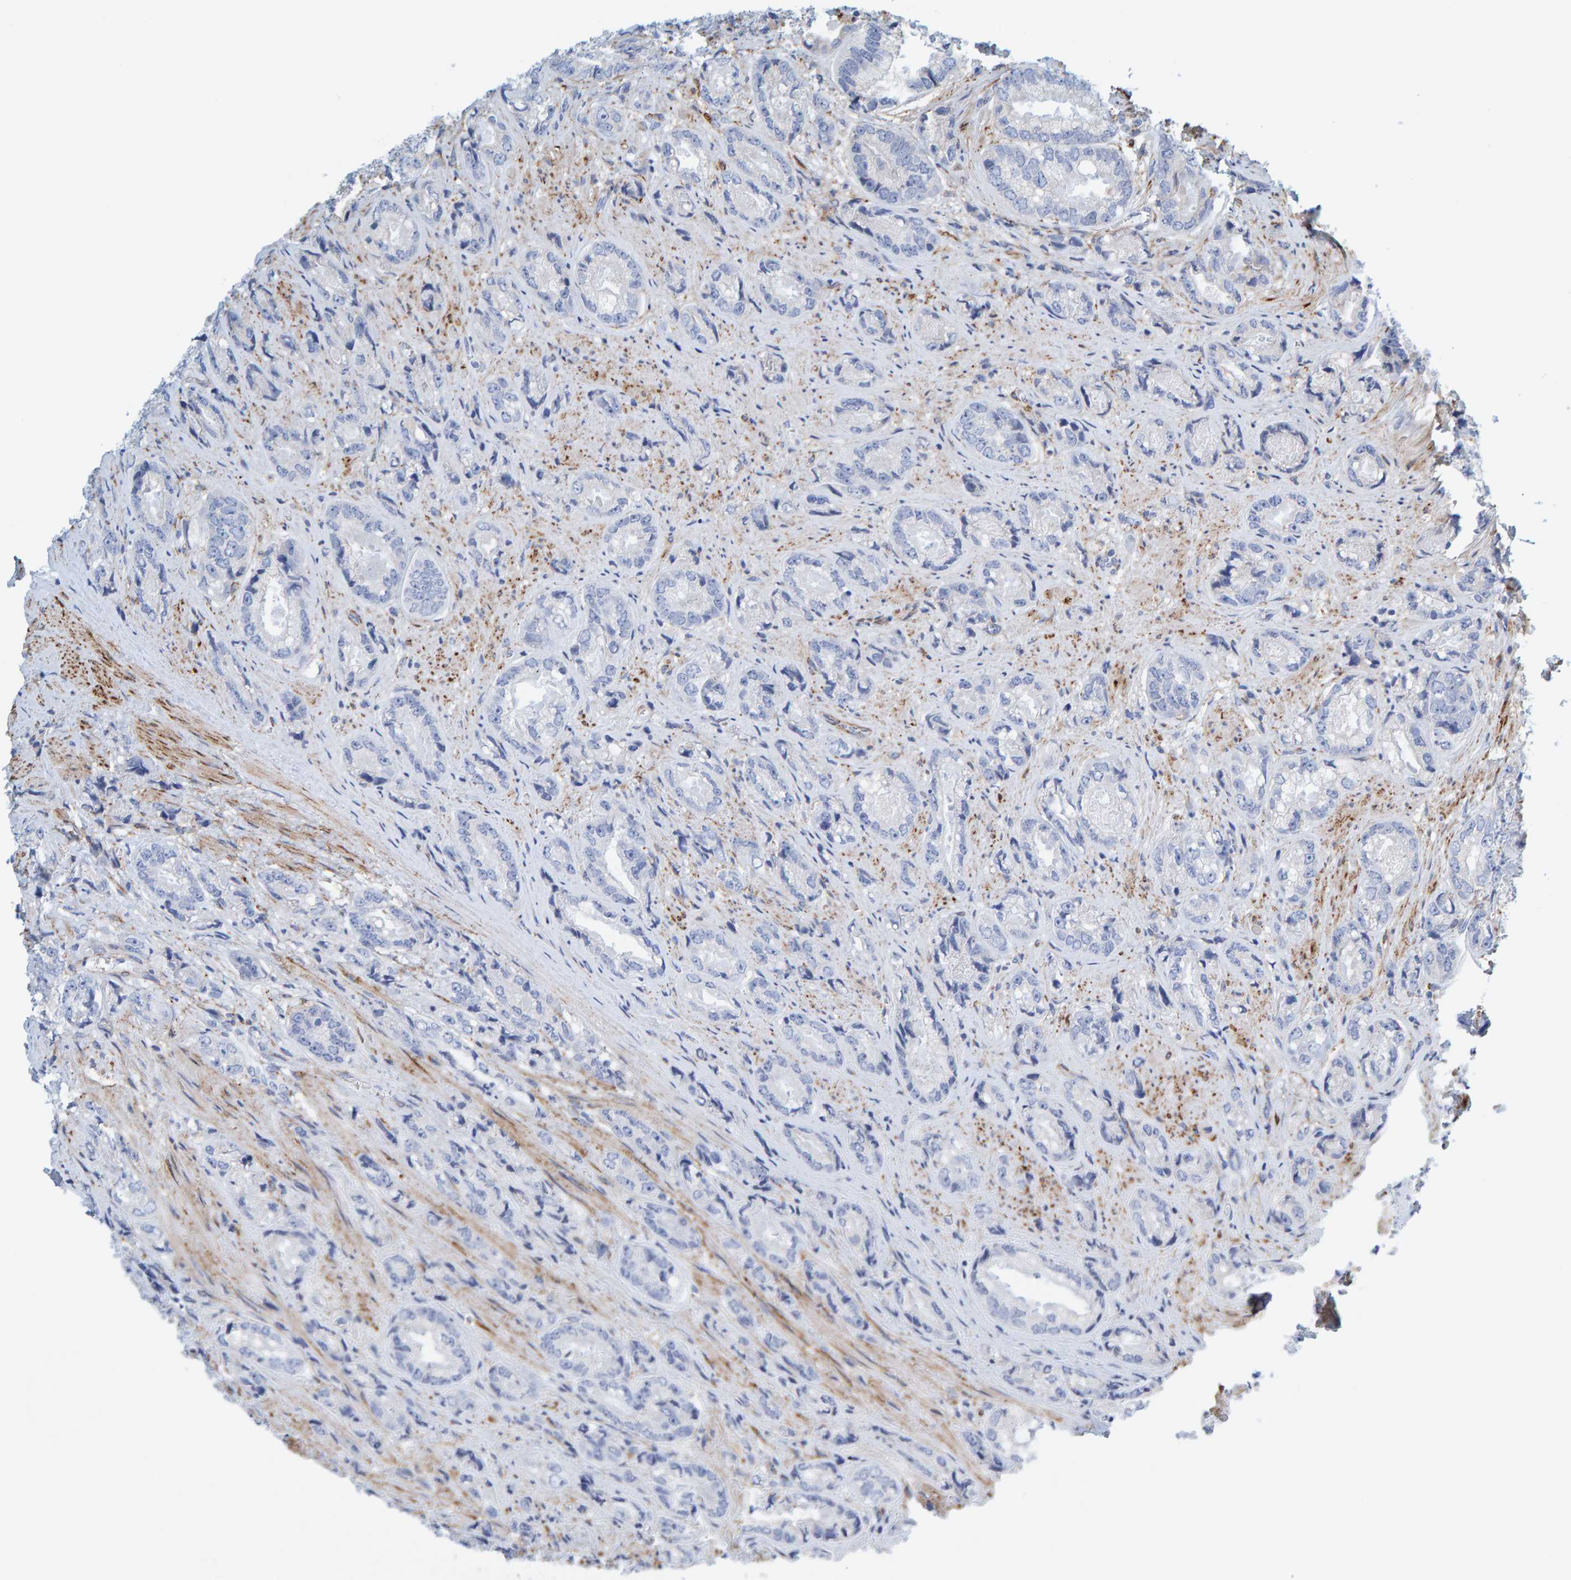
{"staining": {"intensity": "negative", "quantity": "none", "location": "none"}, "tissue": "prostate cancer", "cell_type": "Tumor cells", "image_type": "cancer", "snomed": [{"axis": "morphology", "description": "Adenocarcinoma, High grade"}, {"axis": "topography", "description": "Prostate"}], "caption": "A high-resolution image shows immunohistochemistry staining of prostate cancer, which exhibits no significant staining in tumor cells.", "gene": "MAP1B", "patient": {"sex": "male", "age": 61}}